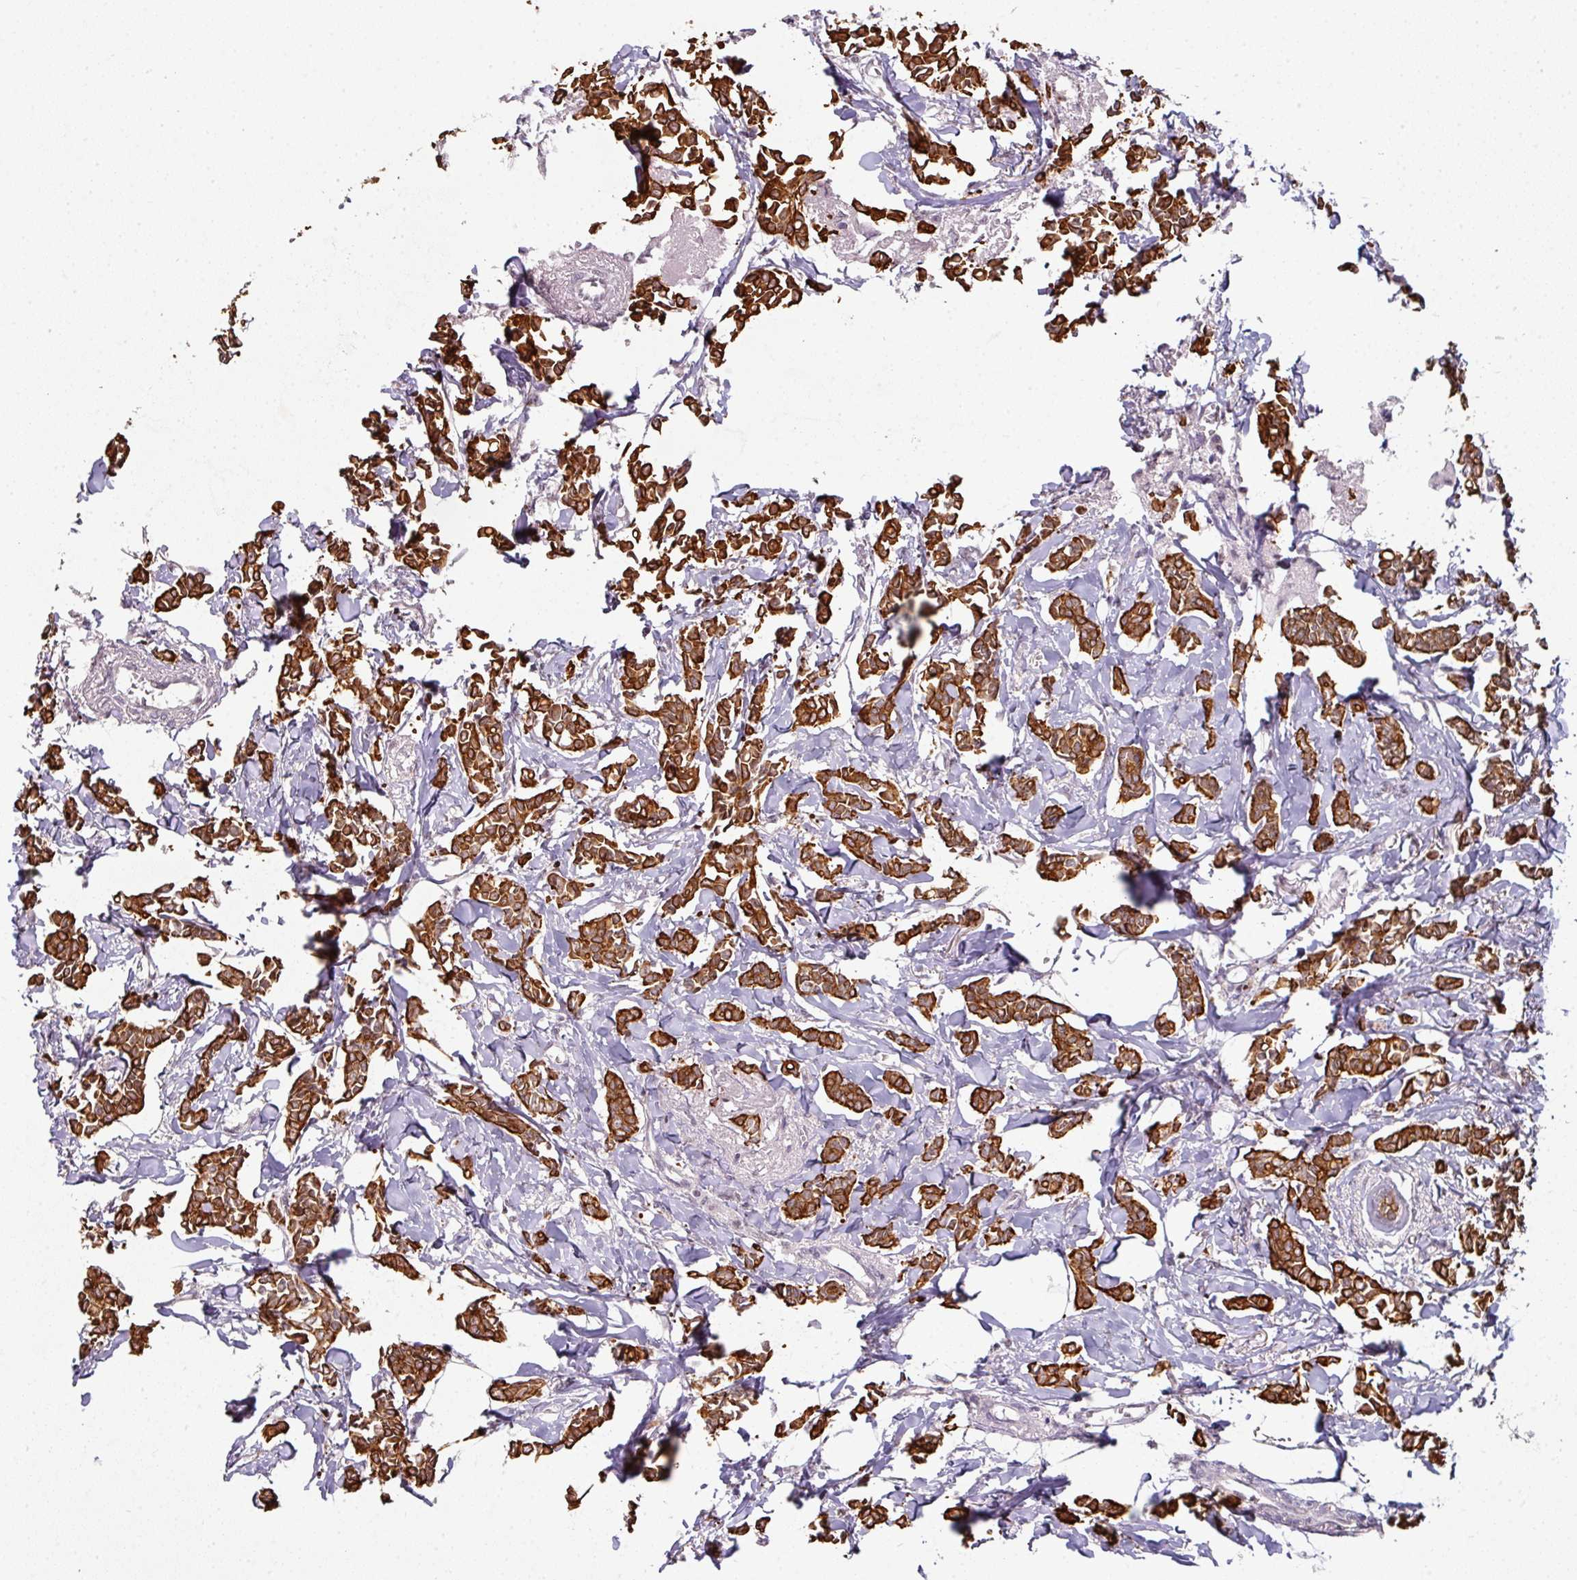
{"staining": {"intensity": "strong", "quantity": ">75%", "location": "cytoplasmic/membranous"}, "tissue": "breast cancer", "cell_type": "Tumor cells", "image_type": "cancer", "snomed": [{"axis": "morphology", "description": "Duct carcinoma"}, {"axis": "topography", "description": "Breast"}], "caption": "Breast infiltrating ductal carcinoma stained for a protein shows strong cytoplasmic/membranous positivity in tumor cells.", "gene": "GTF2H3", "patient": {"sex": "female", "age": 41}}